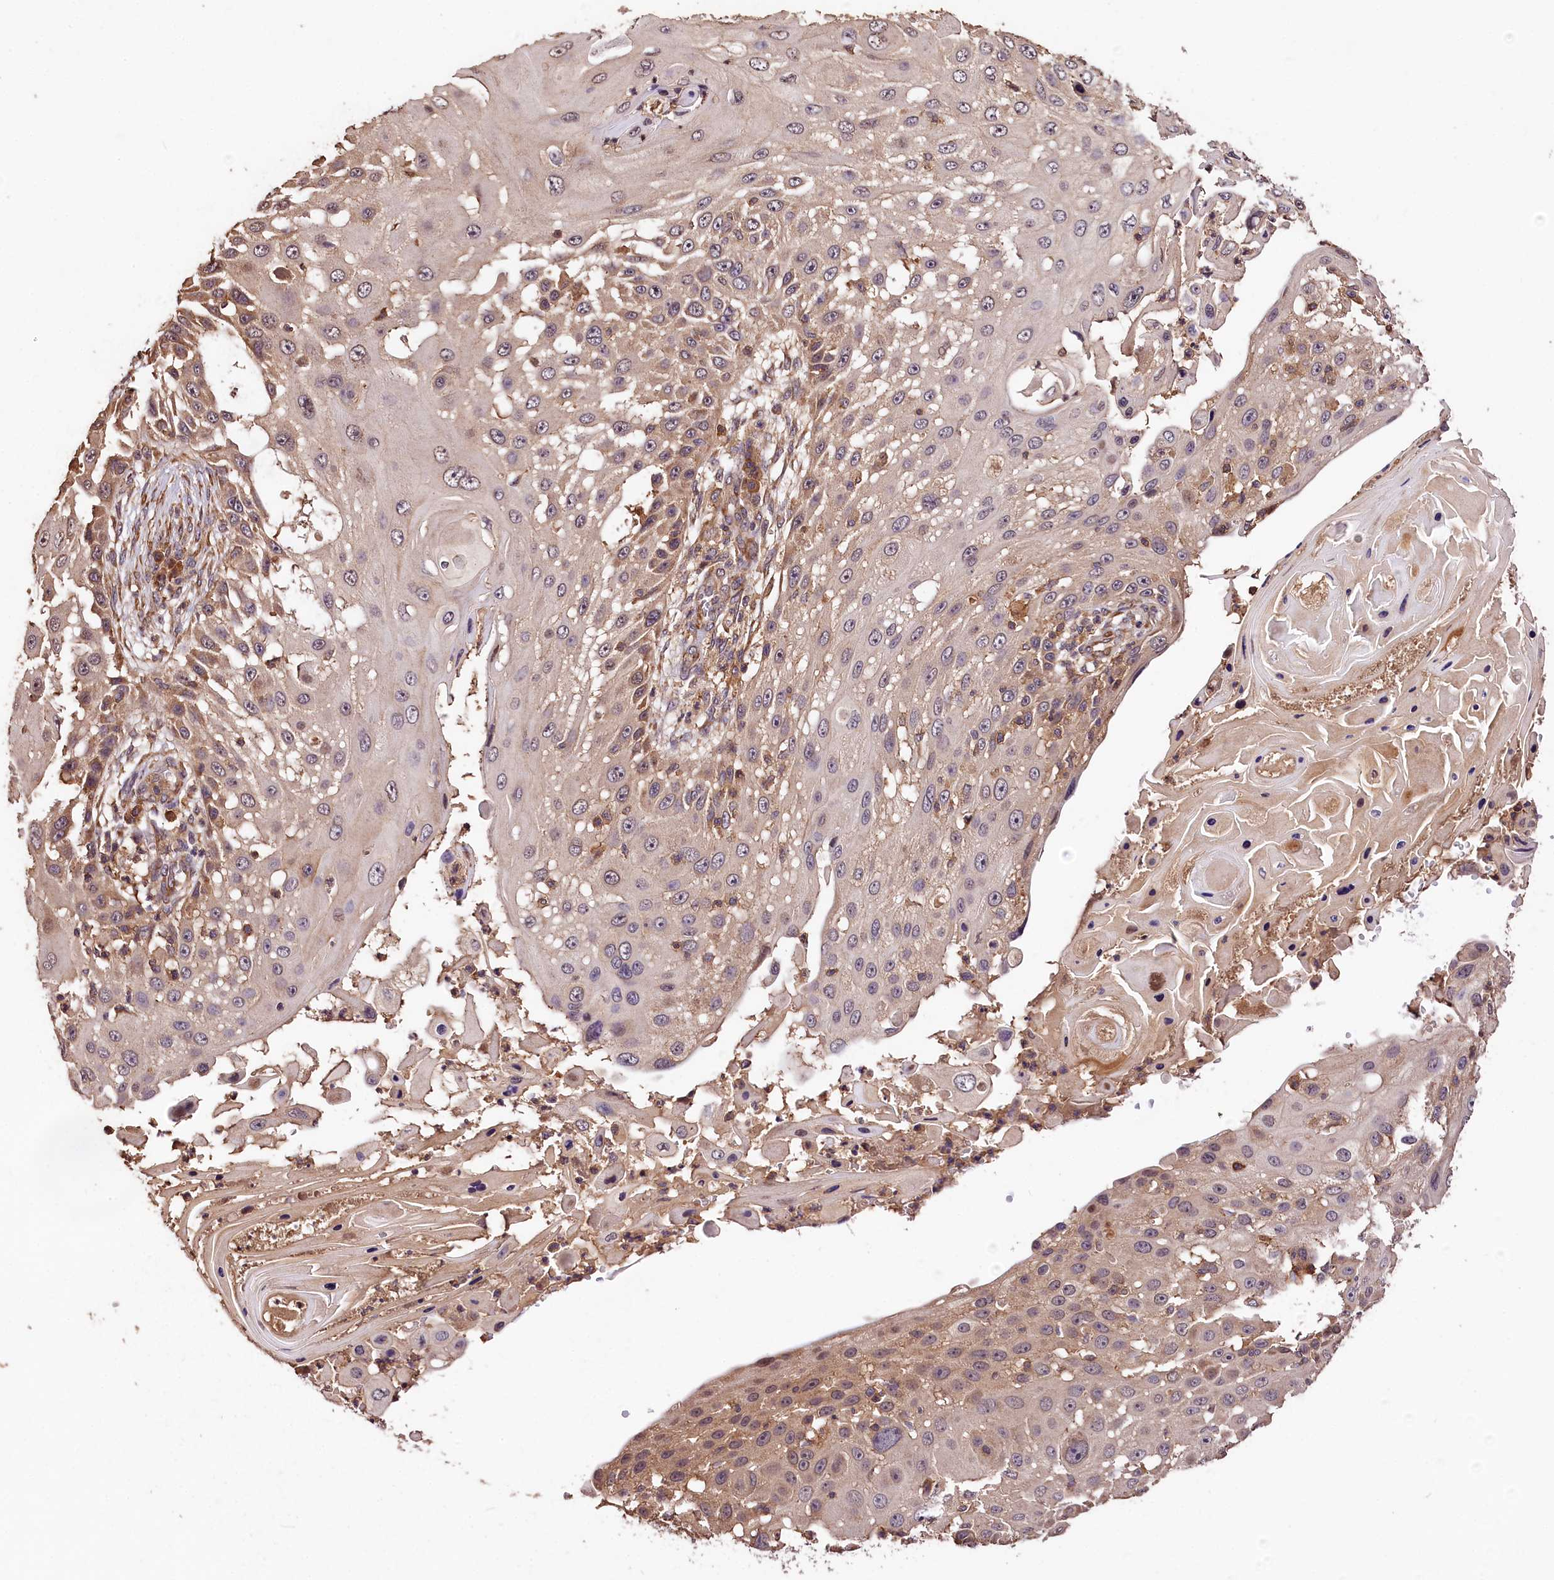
{"staining": {"intensity": "weak", "quantity": "25%-75%", "location": "cytoplasmic/membranous"}, "tissue": "skin cancer", "cell_type": "Tumor cells", "image_type": "cancer", "snomed": [{"axis": "morphology", "description": "Squamous cell carcinoma, NOS"}, {"axis": "topography", "description": "Skin"}], "caption": "This micrograph displays skin cancer (squamous cell carcinoma) stained with IHC to label a protein in brown. The cytoplasmic/membranous of tumor cells show weak positivity for the protein. Nuclei are counter-stained blue.", "gene": "KPTN", "patient": {"sex": "female", "age": 44}}